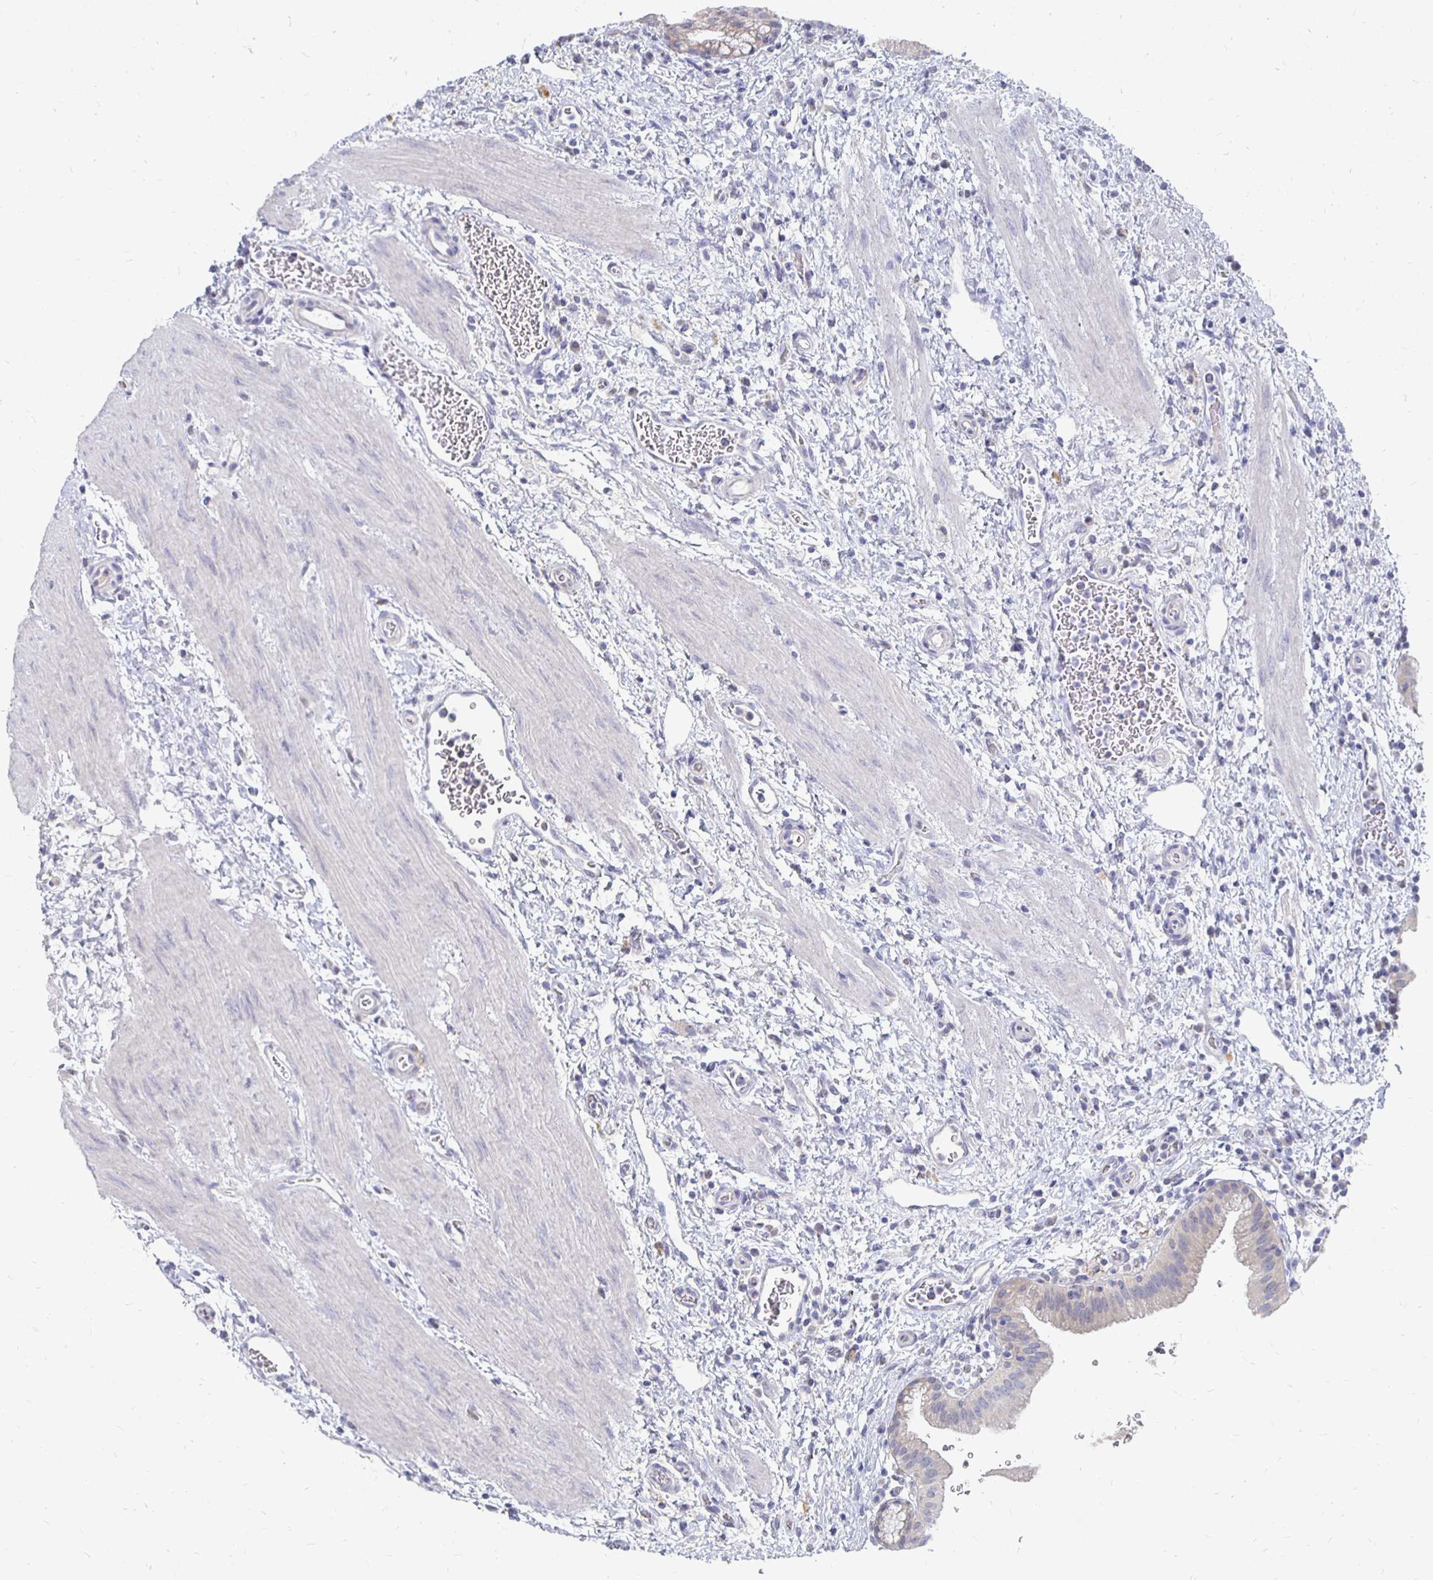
{"staining": {"intensity": "weak", "quantity": "25%-75%", "location": "cytoplasmic/membranous"}, "tissue": "gallbladder", "cell_type": "Glandular cells", "image_type": "normal", "snomed": [{"axis": "morphology", "description": "Normal tissue, NOS"}, {"axis": "topography", "description": "Gallbladder"}], "caption": "Brown immunohistochemical staining in benign gallbladder reveals weak cytoplasmic/membranous expression in approximately 25%-75% of glandular cells.", "gene": "FKRP", "patient": {"sex": "male", "age": 26}}